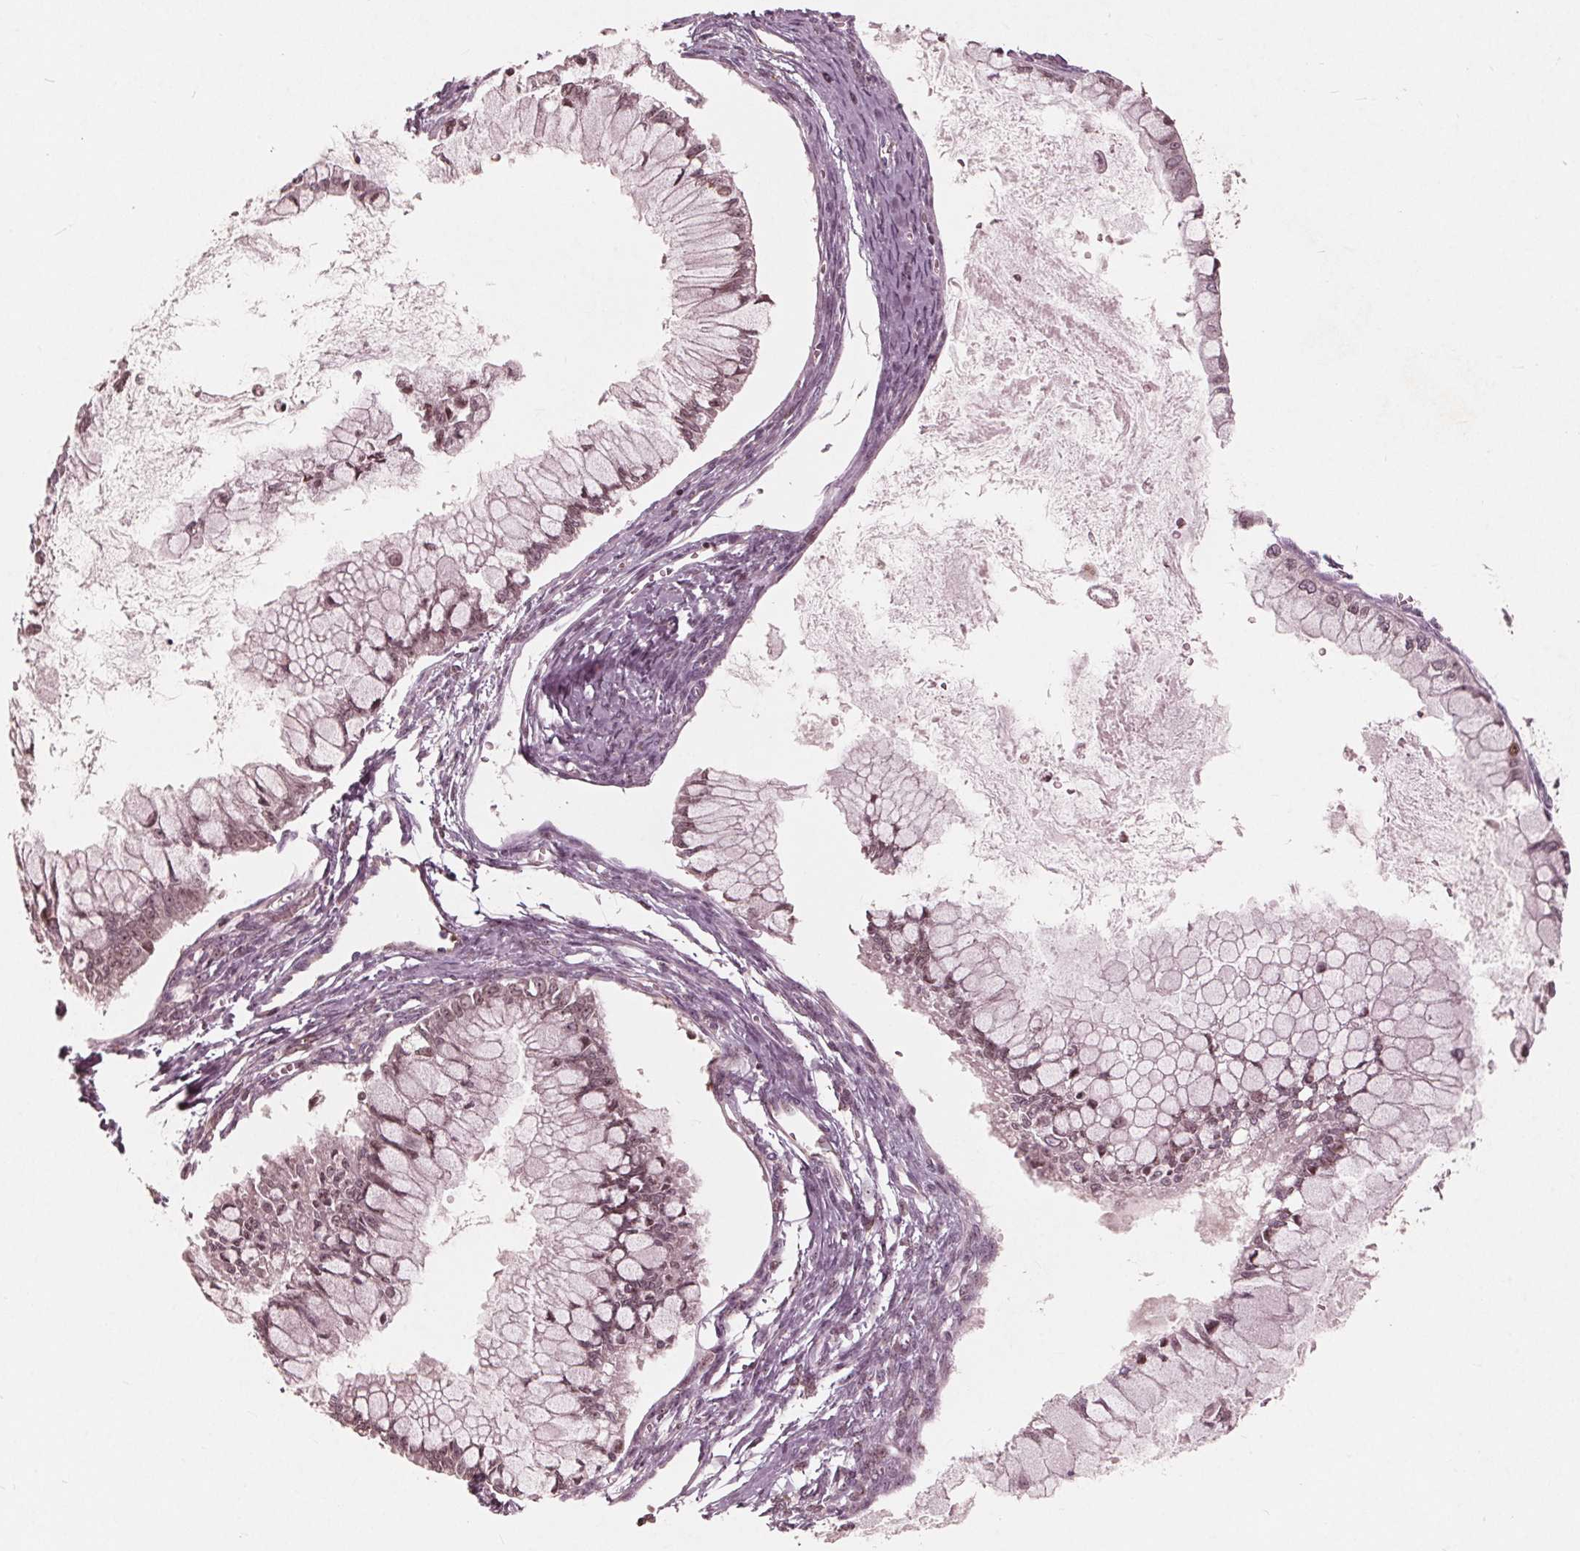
{"staining": {"intensity": "weak", "quantity": ">75%", "location": "cytoplasmic/membranous,nuclear"}, "tissue": "ovarian cancer", "cell_type": "Tumor cells", "image_type": "cancer", "snomed": [{"axis": "morphology", "description": "Cystadenocarcinoma, mucinous, NOS"}, {"axis": "topography", "description": "Ovary"}], "caption": "Human mucinous cystadenocarcinoma (ovarian) stained with a brown dye demonstrates weak cytoplasmic/membranous and nuclear positive staining in about >75% of tumor cells.", "gene": "NUP210", "patient": {"sex": "female", "age": 34}}